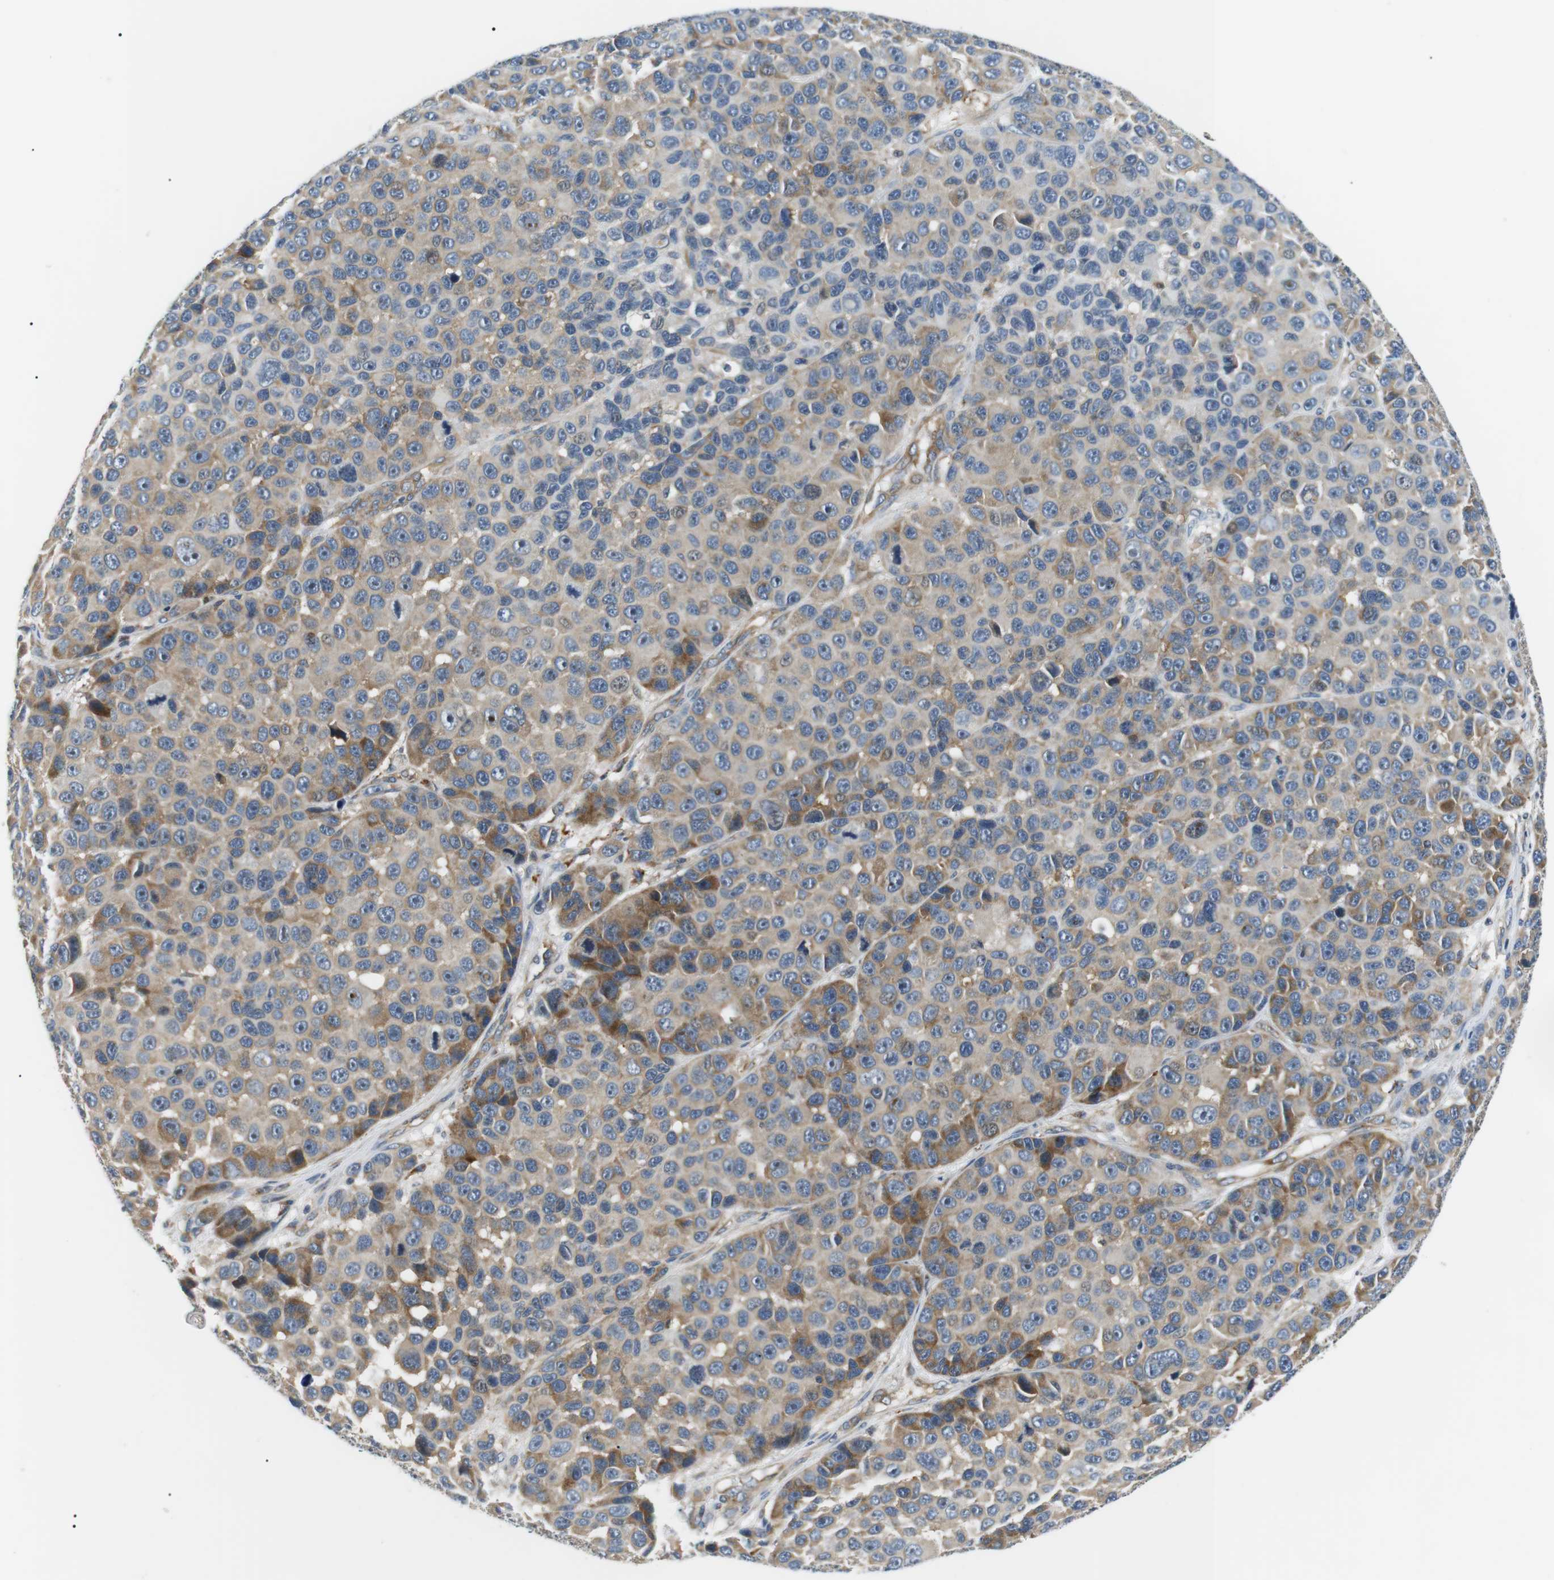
{"staining": {"intensity": "moderate", "quantity": "<25%", "location": "cytoplasmic/membranous"}, "tissue": "melanoma", "cell_type": "Tumor cells", "image_type": "cancer", "snomed": [{"axis": "morphology", "description": "Malignant melanoma, NOS"}, {"axis": "topography", "description": "Skin"}], "caption": "Immunohistochemical staining of human malignant melanoma reveals low levels of moderate cytoplasmic/membranous protein staining in approximately <25% of tumor cells.", "gene": "DIPK1A", "patient": {"sex": "male", "age": 53}}